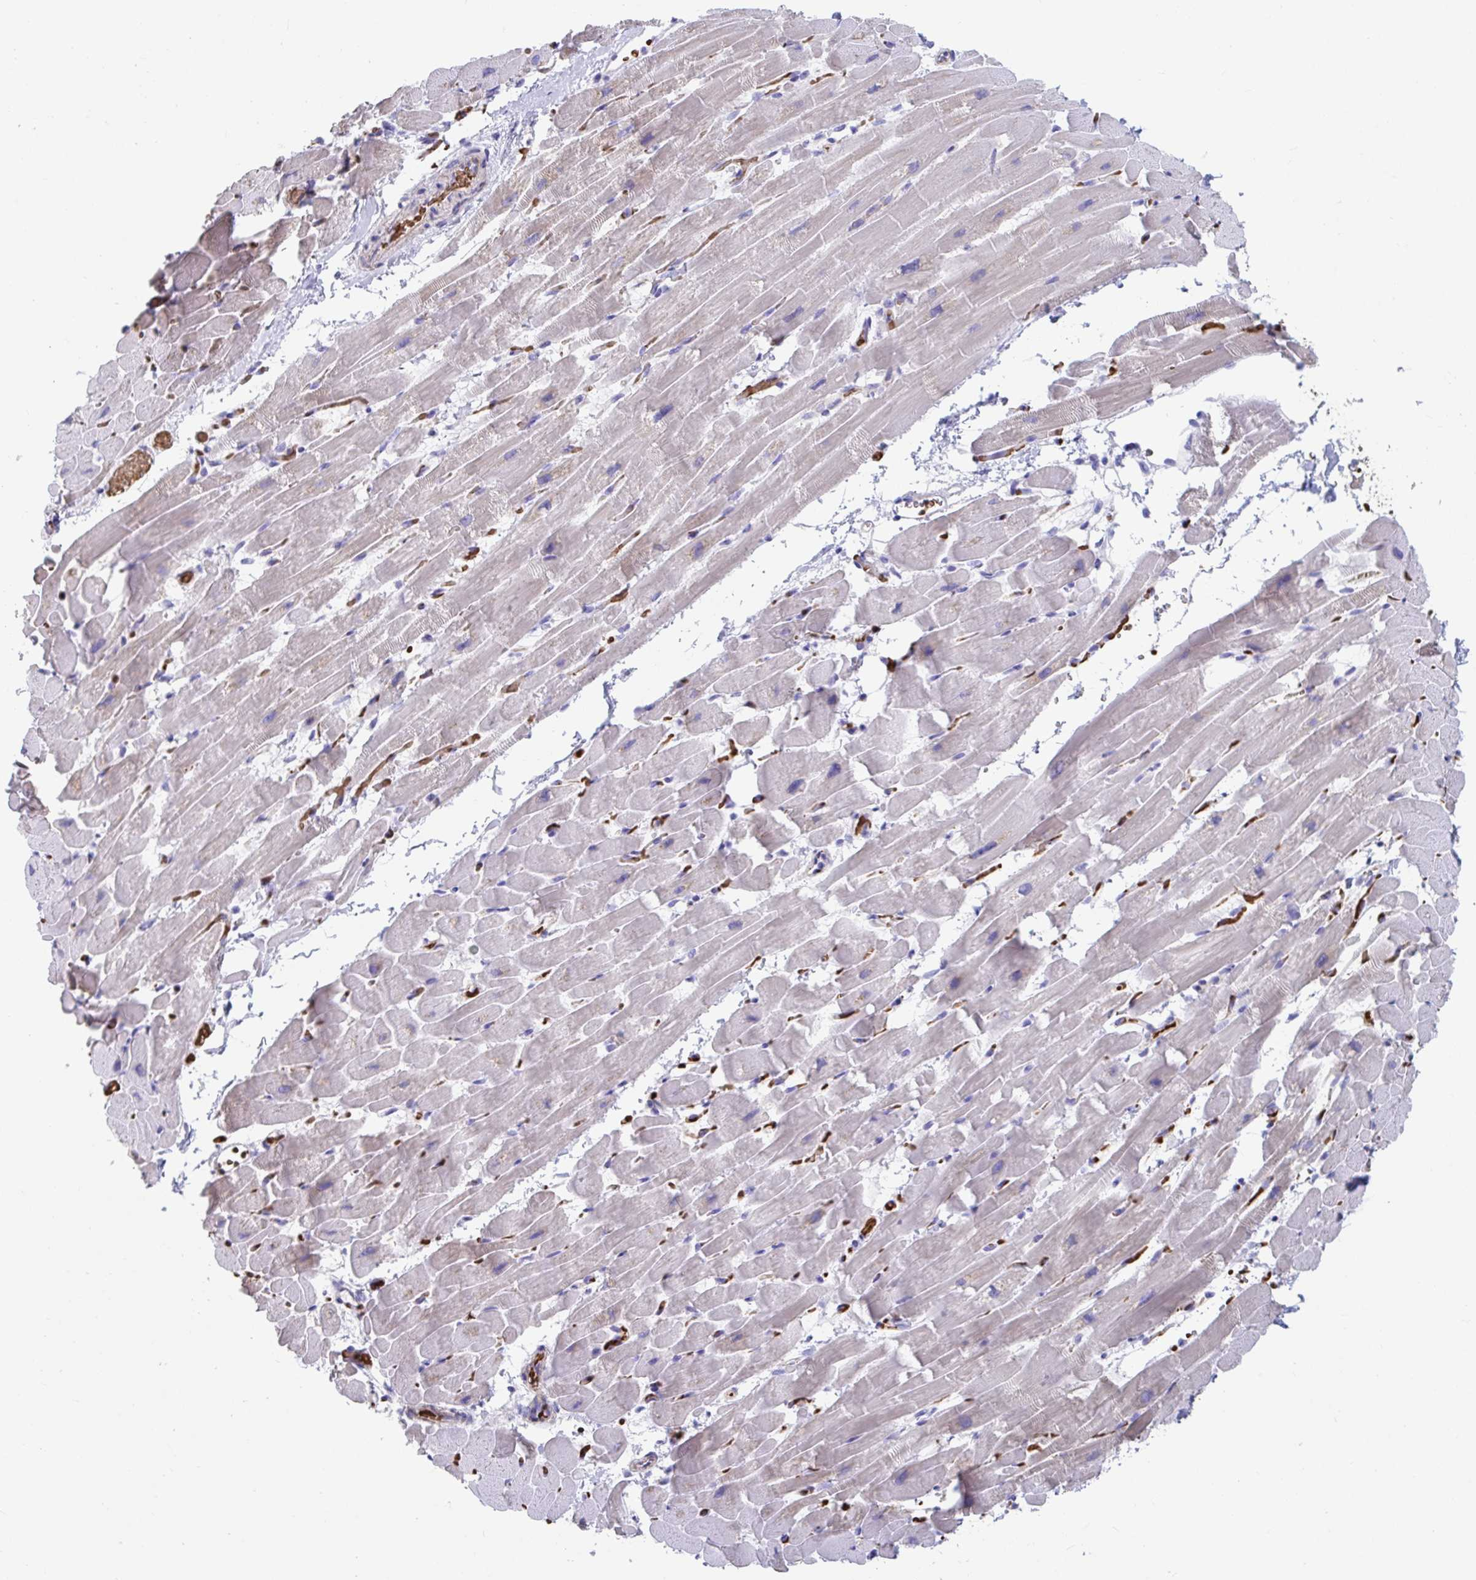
{"staining": {"intensity": "weak", "quantity": "<25%", "location": "cytoplasmic/membranous"}, "tissue": "heart muscle", "cell_type": "Cardiomyocytes", "image_type": "normal", "snomed": [{"axis": "morphology", "description": "Normal tissue, NOS"}, {"axis": "topography", "description": "Heart"}], "caption": "Photomicrograph shows no protein expression in cardiomyocytes of benign heart muscle. (Stains: DAB immunohistochemistry with hematoxylin counter stain, Microscopy: brightfield microscopy at high magnification).", "gene": "TTC30A", "patient": {"sex": "male", "age": 37}}